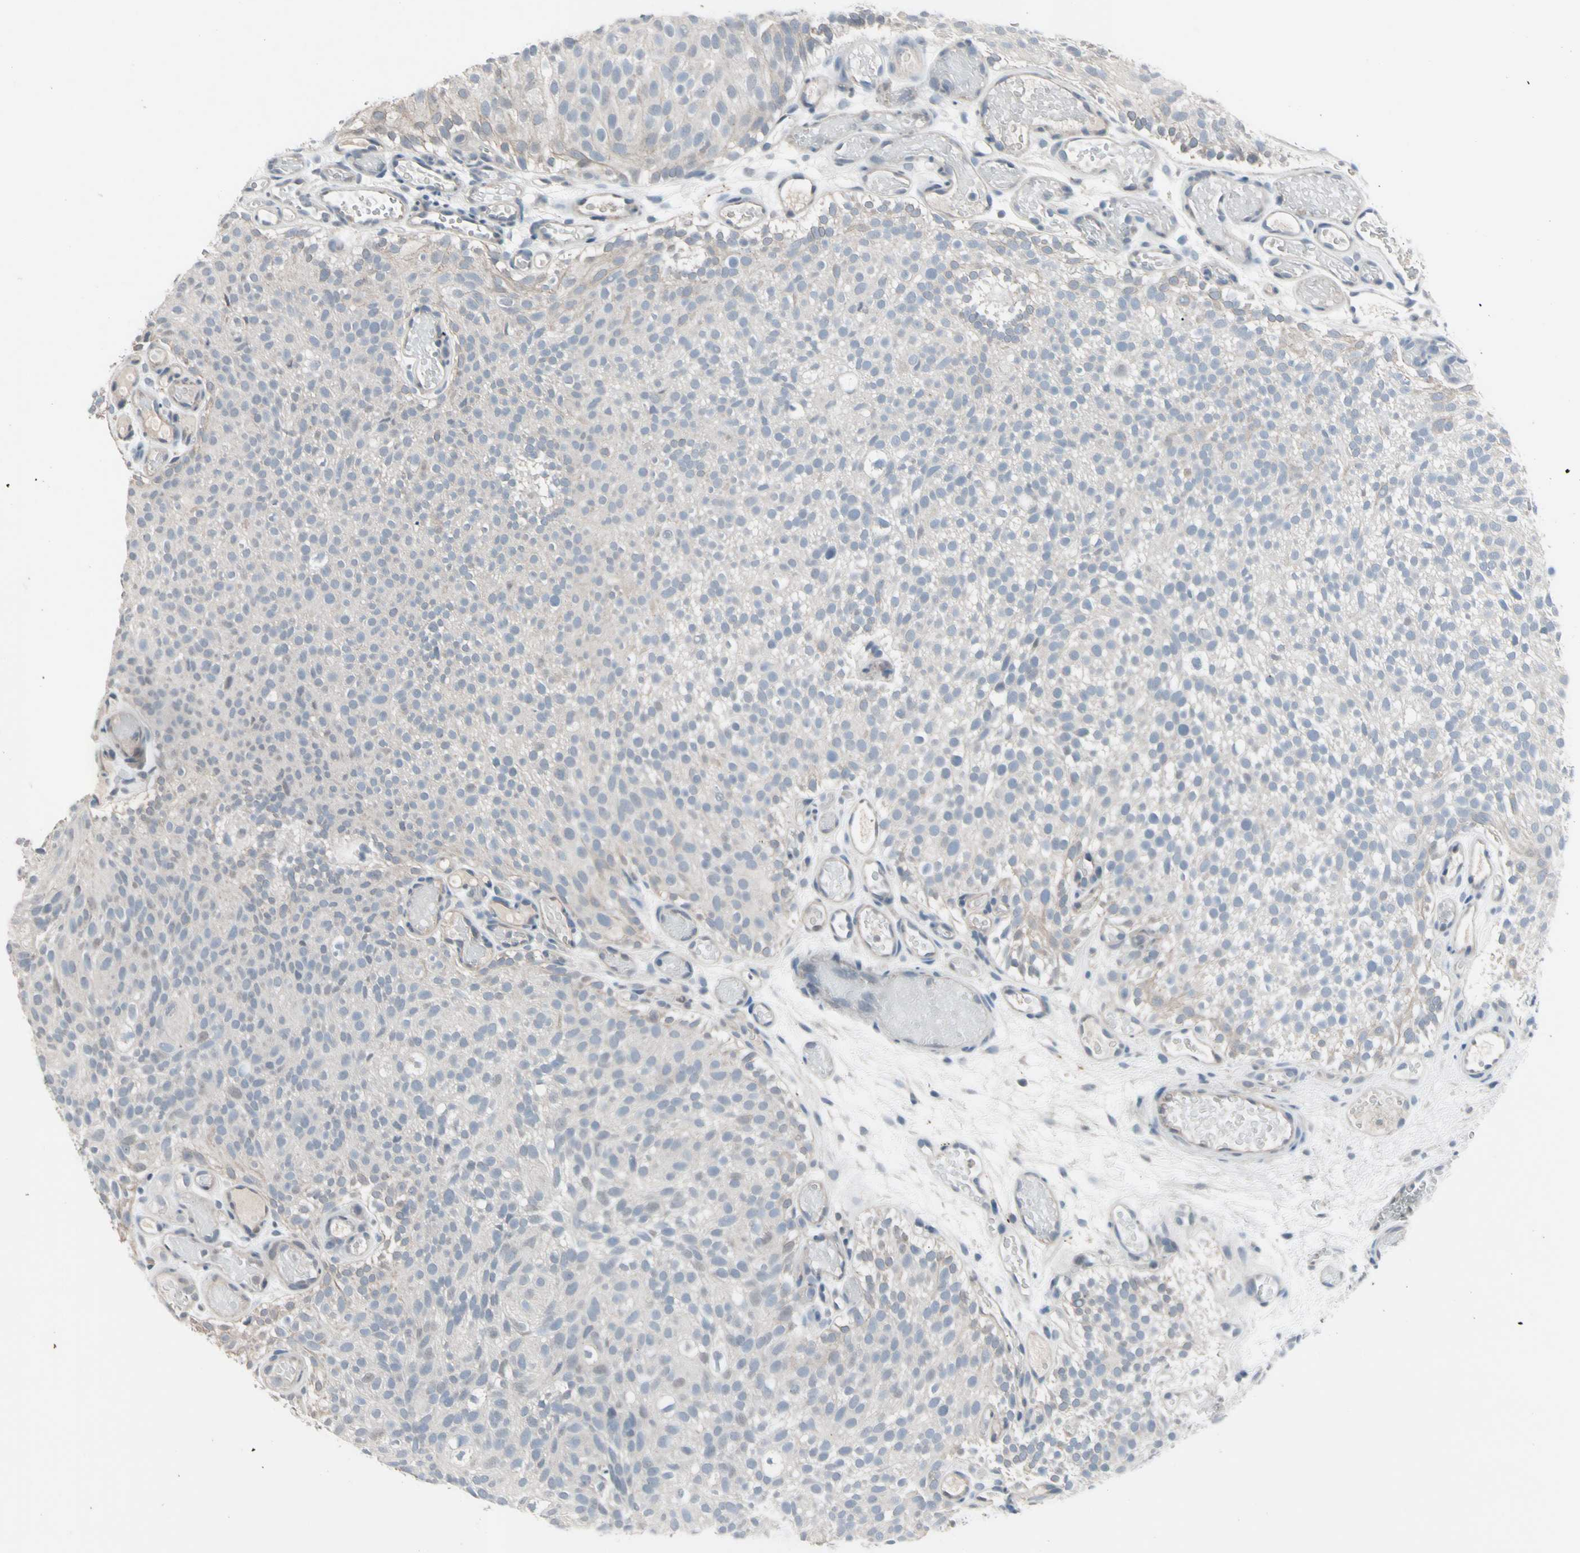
{"staining": {"intensity": "negative", "quantity": "none", "location": "none"}, "tissue": "urothelial cancer", "cell_type": "Tumor cells", "image_type": "cancer", "snomed": [{"axis": "morphology", "description": "Urothelial carcinoma, Low grade"}, {"axis": "topography", "description": "Urinary bladder"}], "caption": "DAB immunohistochemical staining of low-grade urothelial carcinoma shows no significant positivity in tumor cells. (Stains: DAB (3,3'-diaminobenzidine) immunohistochemistry (IHC) with hematoxylin counter stain, Microscopy: brightfield microscopy at high magnification).", "gene": "SV2A", "patient": {"sex": "male", "age": 78}}